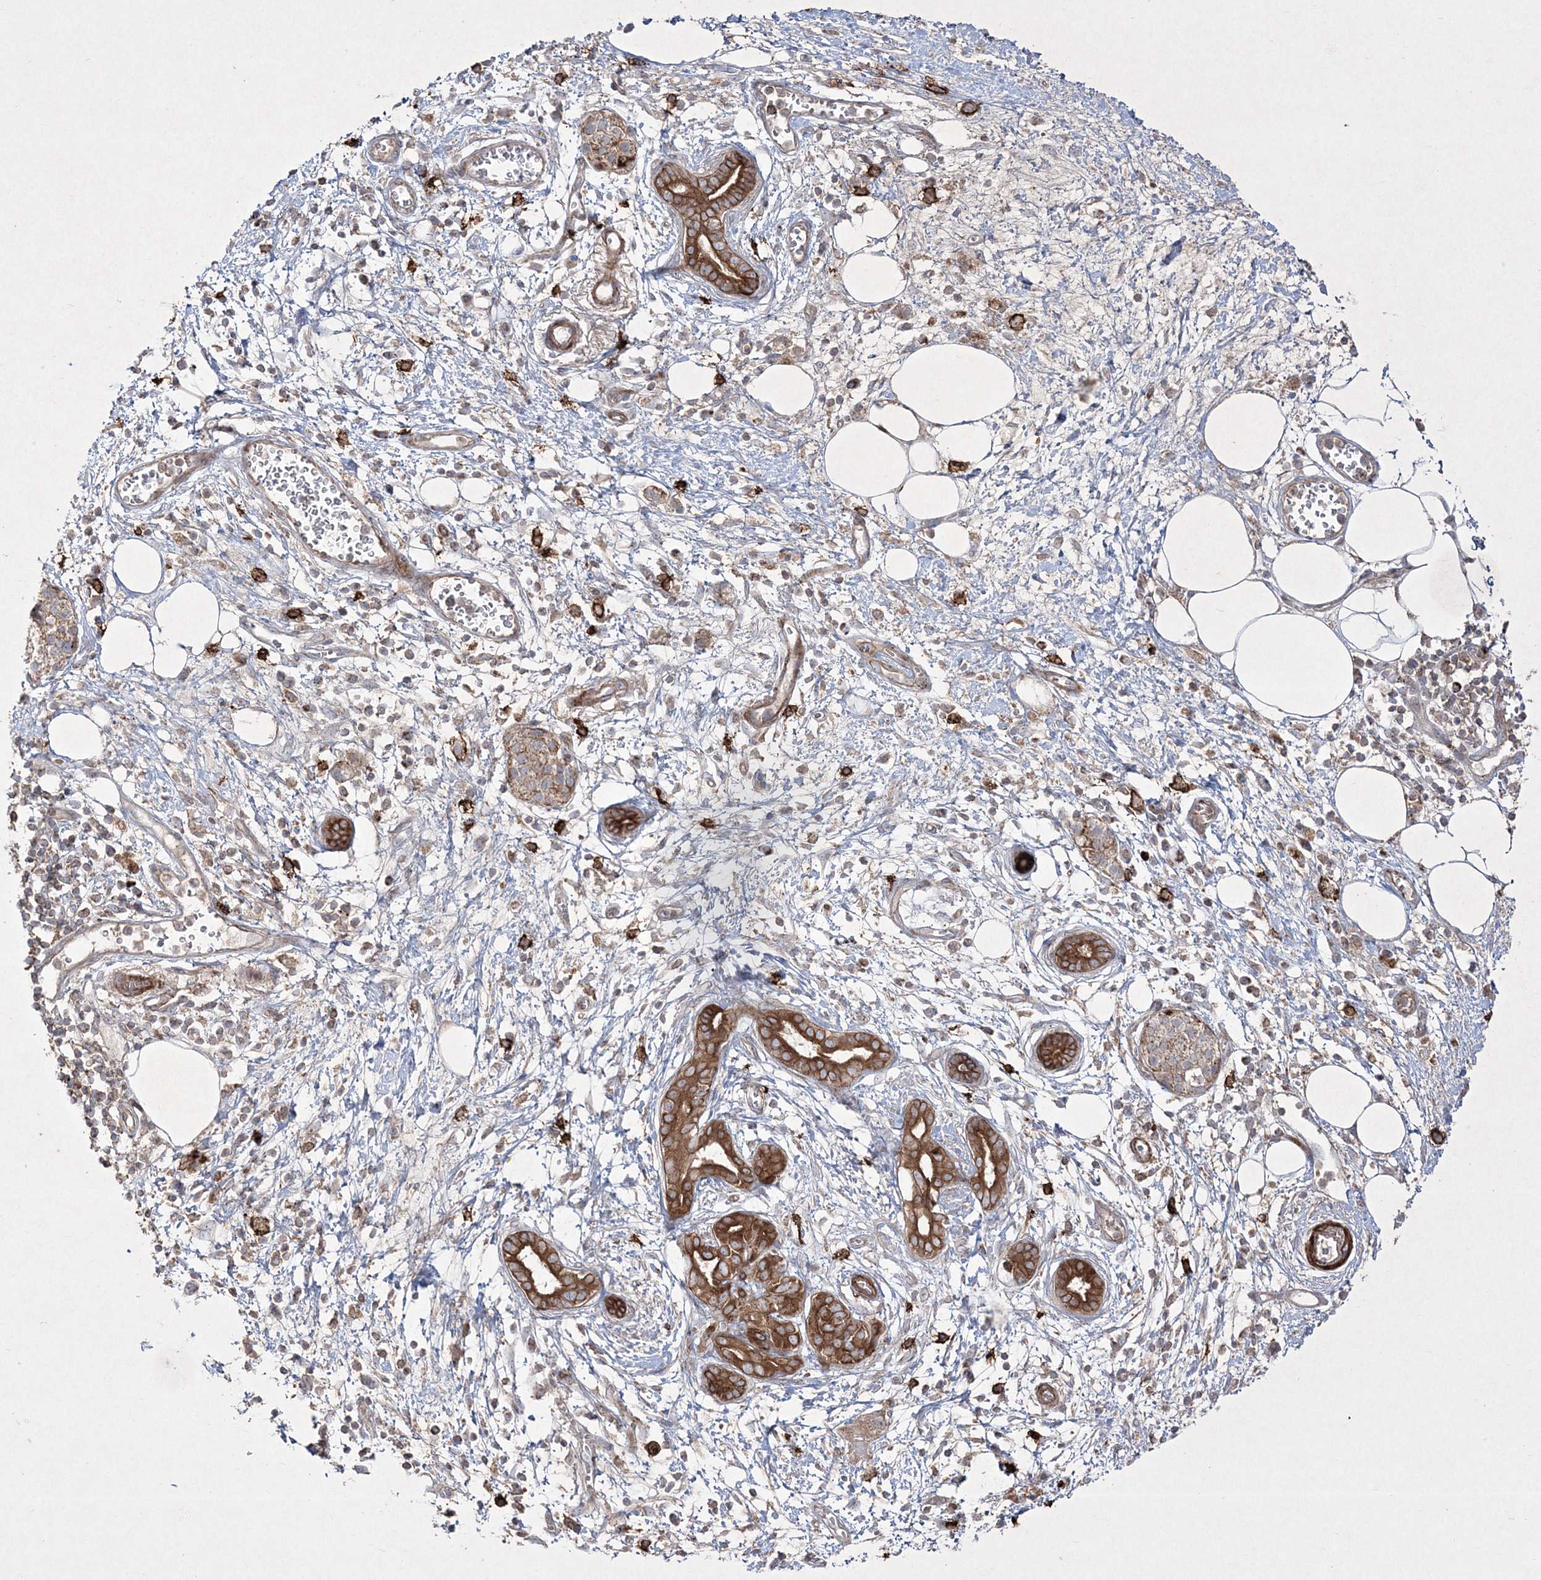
{"staining": {"intensity": "strong", "quantity": ">75%", "location": "cytoplasmic/membranous"}, "tissue": "pancreatic cancer", "cell_type": "Tumor cells", "image_type": "cancer", "snomed": [{"axis": "morphology", "description": "Adenocarcinoma, NOS"}, {"axis": "topography", "description": "Pancreas"}], "caption": "A high-resolution image shows immunohistochemistry staining of pancreatic cancer (adenocarcinoma), which displays strong cytoplasmic/membranous expression in approximately >75% of tumor cells.", "gene": "RICTOR", "patient": {"sex": "male", "age": 78}}